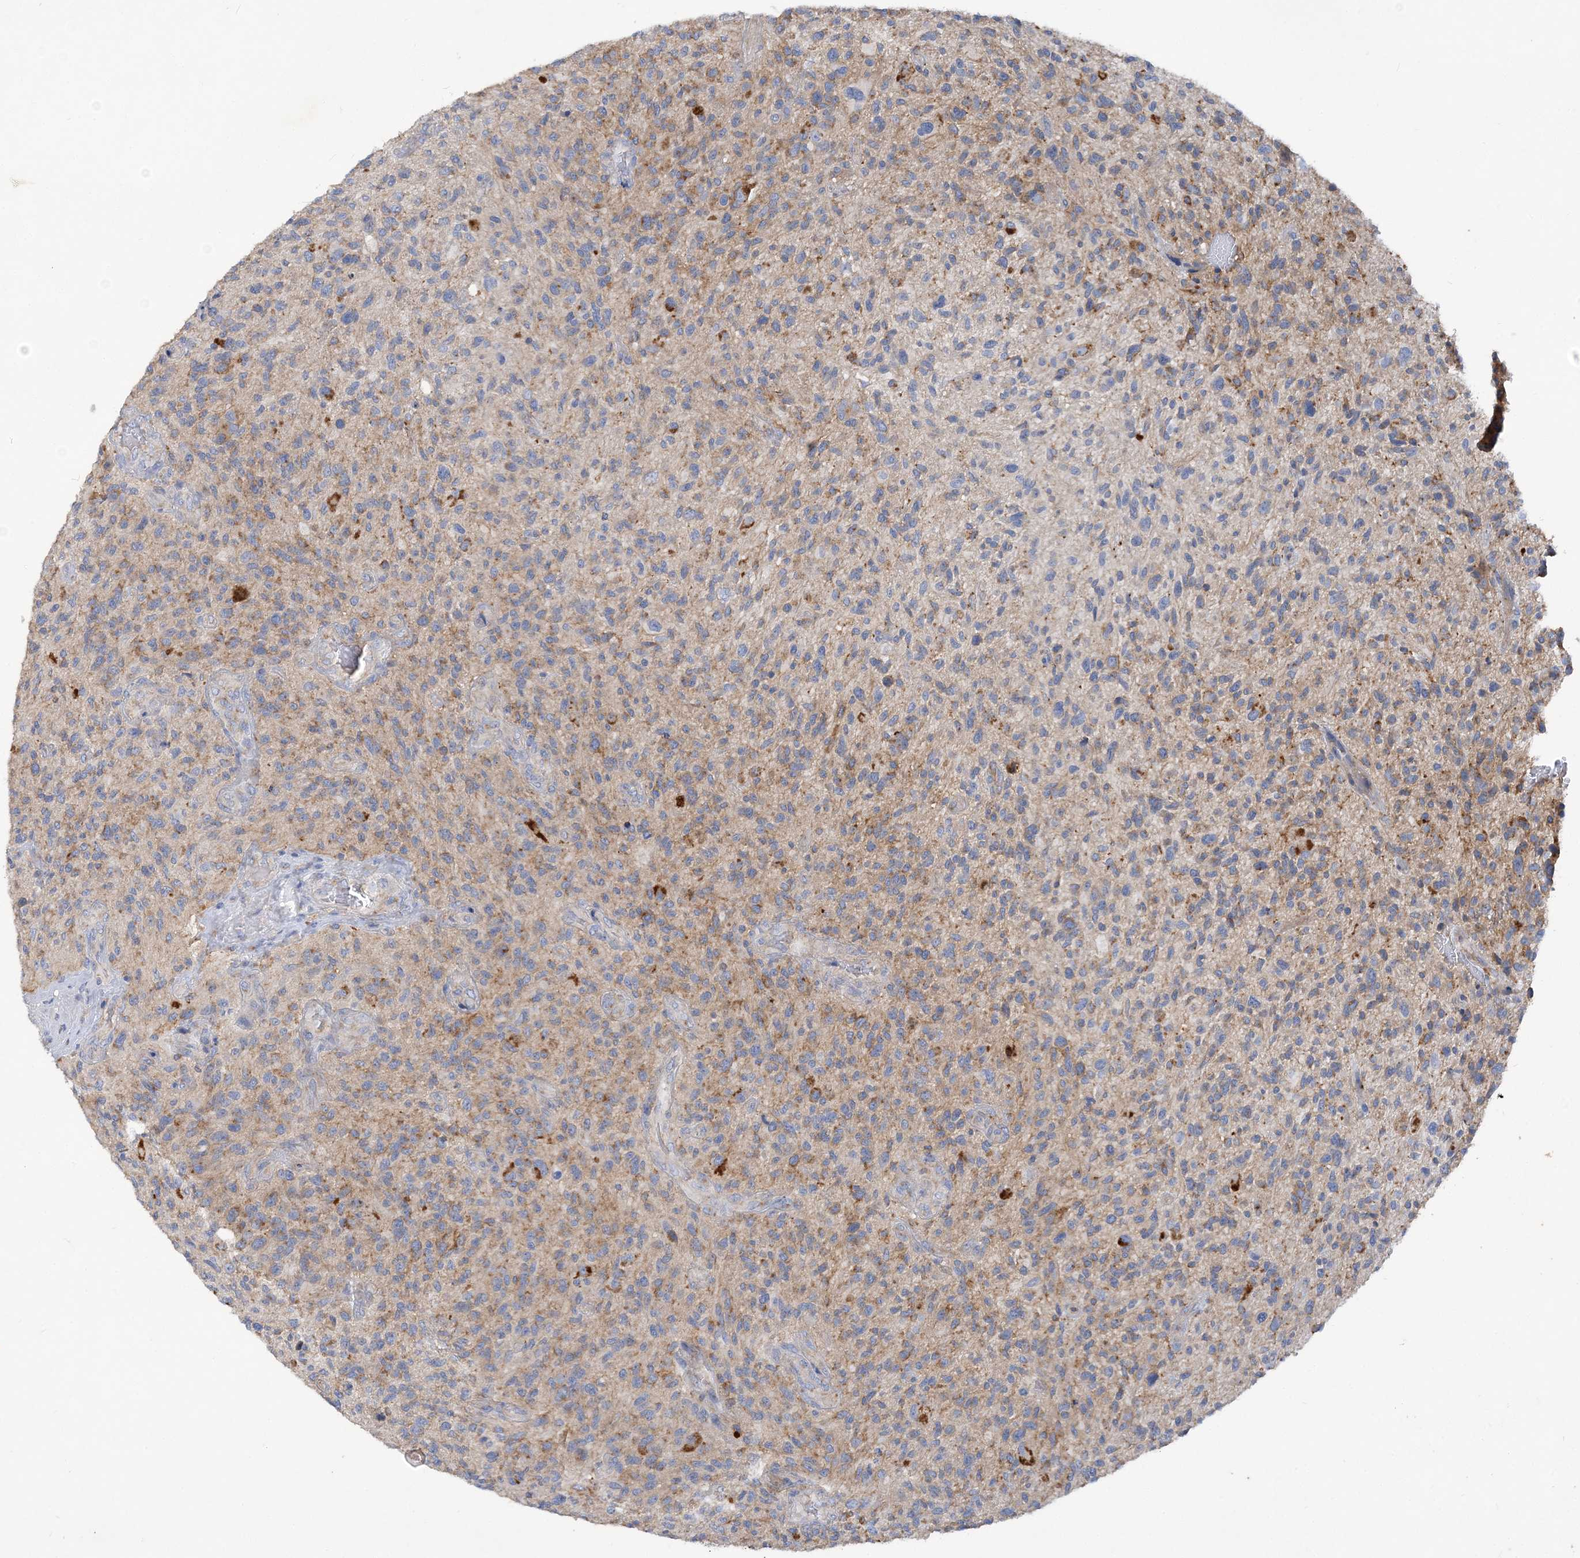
{"staining": {"intensity": "moderate", "quantity": "25%-75%", "location": "cytoplasmic/membranous"}, "tissue": "glioma", "cell_type": "Tumor cells", "image_type": "cancer", "snomed": [{"axis": "morphology", "description": "Glioma, malignant, High grade"}, {"axis": "topography", "description": "Brain"}], "caption": "Brown immunohistochemical staining in human malignant glioma (high-grade) reveals moderate cytoplasmic/membranous positivity in approximately 25%-75% of tumor cells. (DAB IHC, brown staining for protein, blue staining for nuclei).", "gene": "GRINA", "patient": {"sex": "male", "age": 47}}